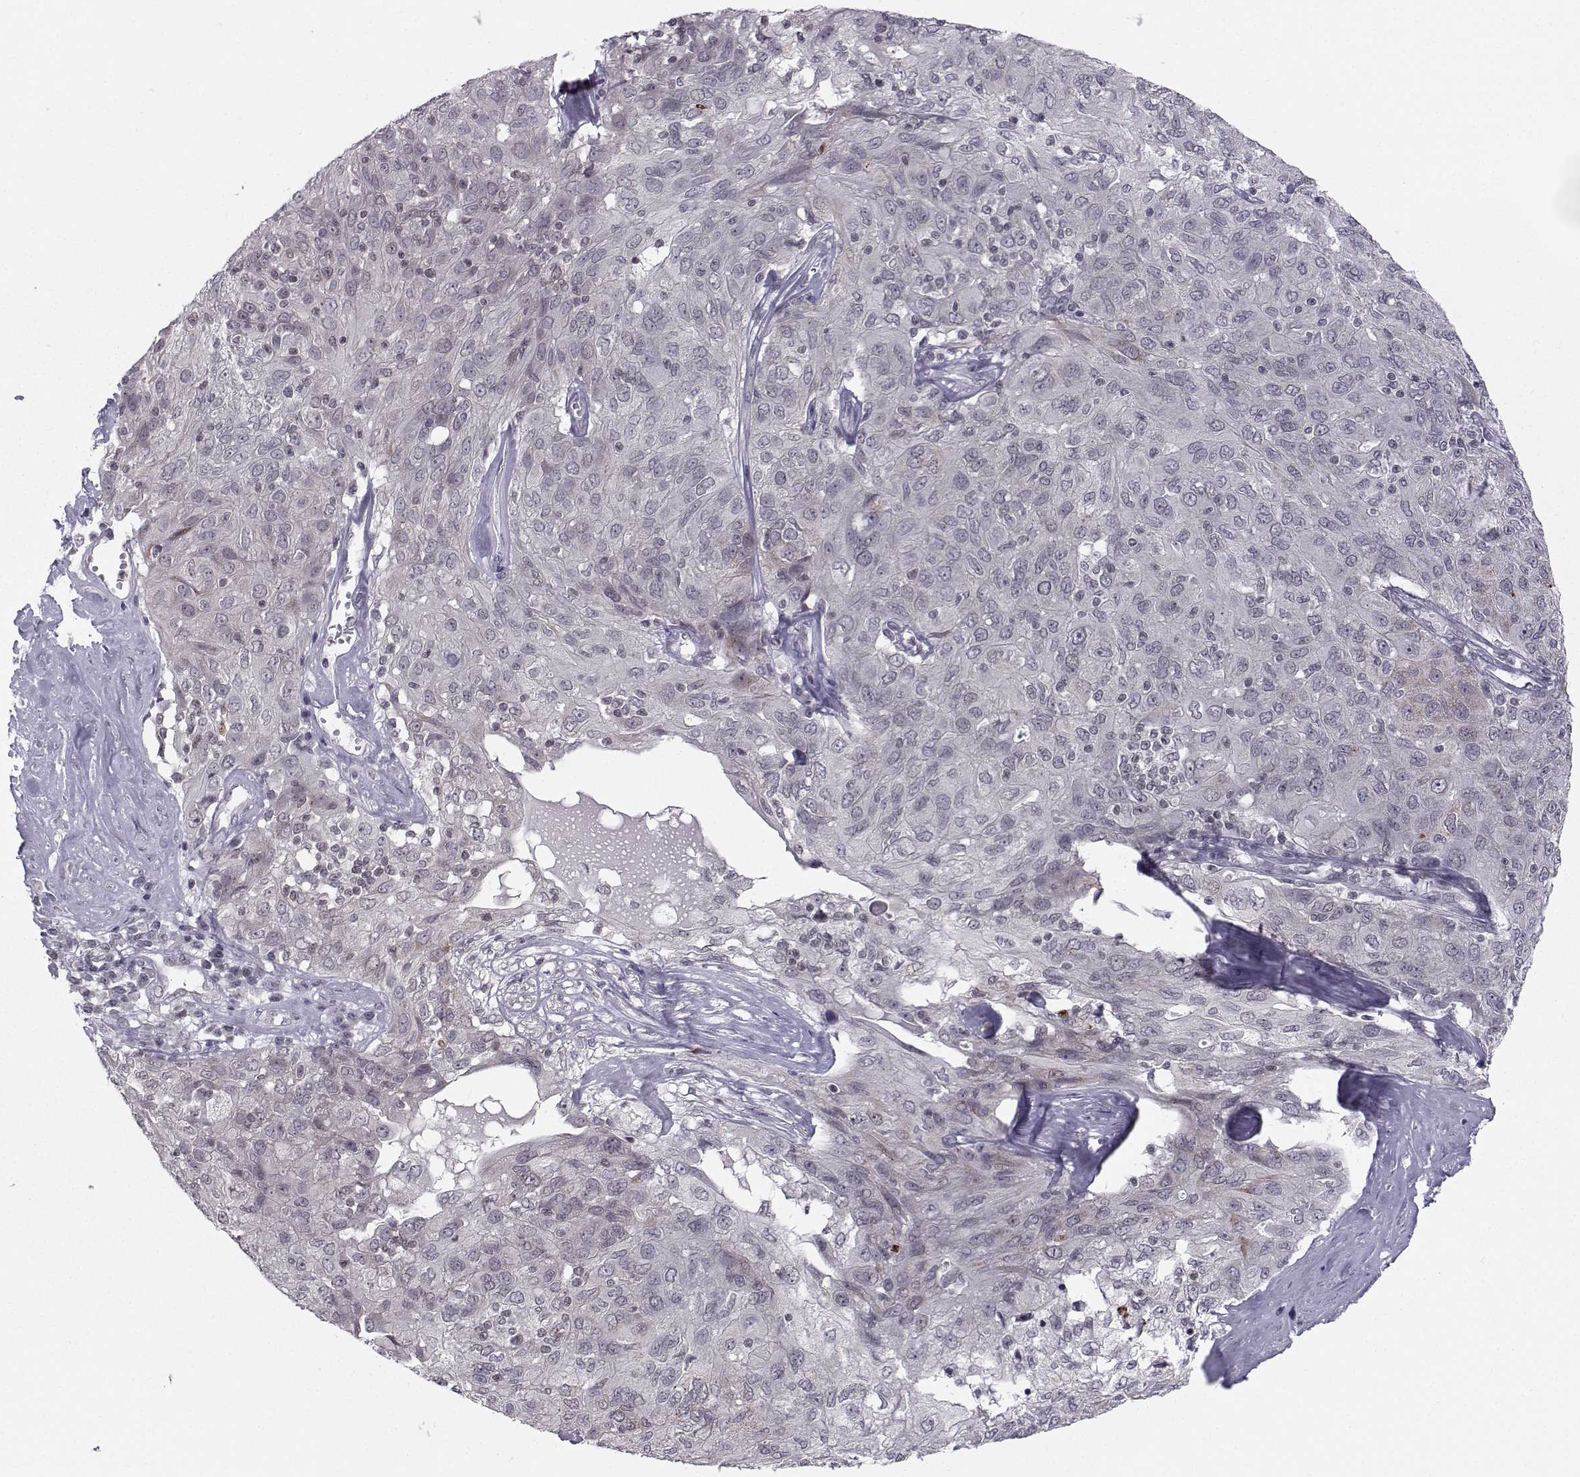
{"staining": {"intensity": "negative", "quantity": "none", "location": "none"}, "tissue": "ovarian cancer", "cell_type": "Tumor cells", "image_type": "cancer", "snomed": [{"axis": "morphology", "description": "Carcinoma, endometroid"}, {"axis": "topography", "description": "Ovary"}], "caption": "Immunohistochemistry (IHC) histopathology image of human ovarian cancer (endometroid carcinoma) stained for a protein (brown), which reveals no staining in tumor cells.", "gene": "MARCHF4", "patient": {"sex": "female", "age": 50}}